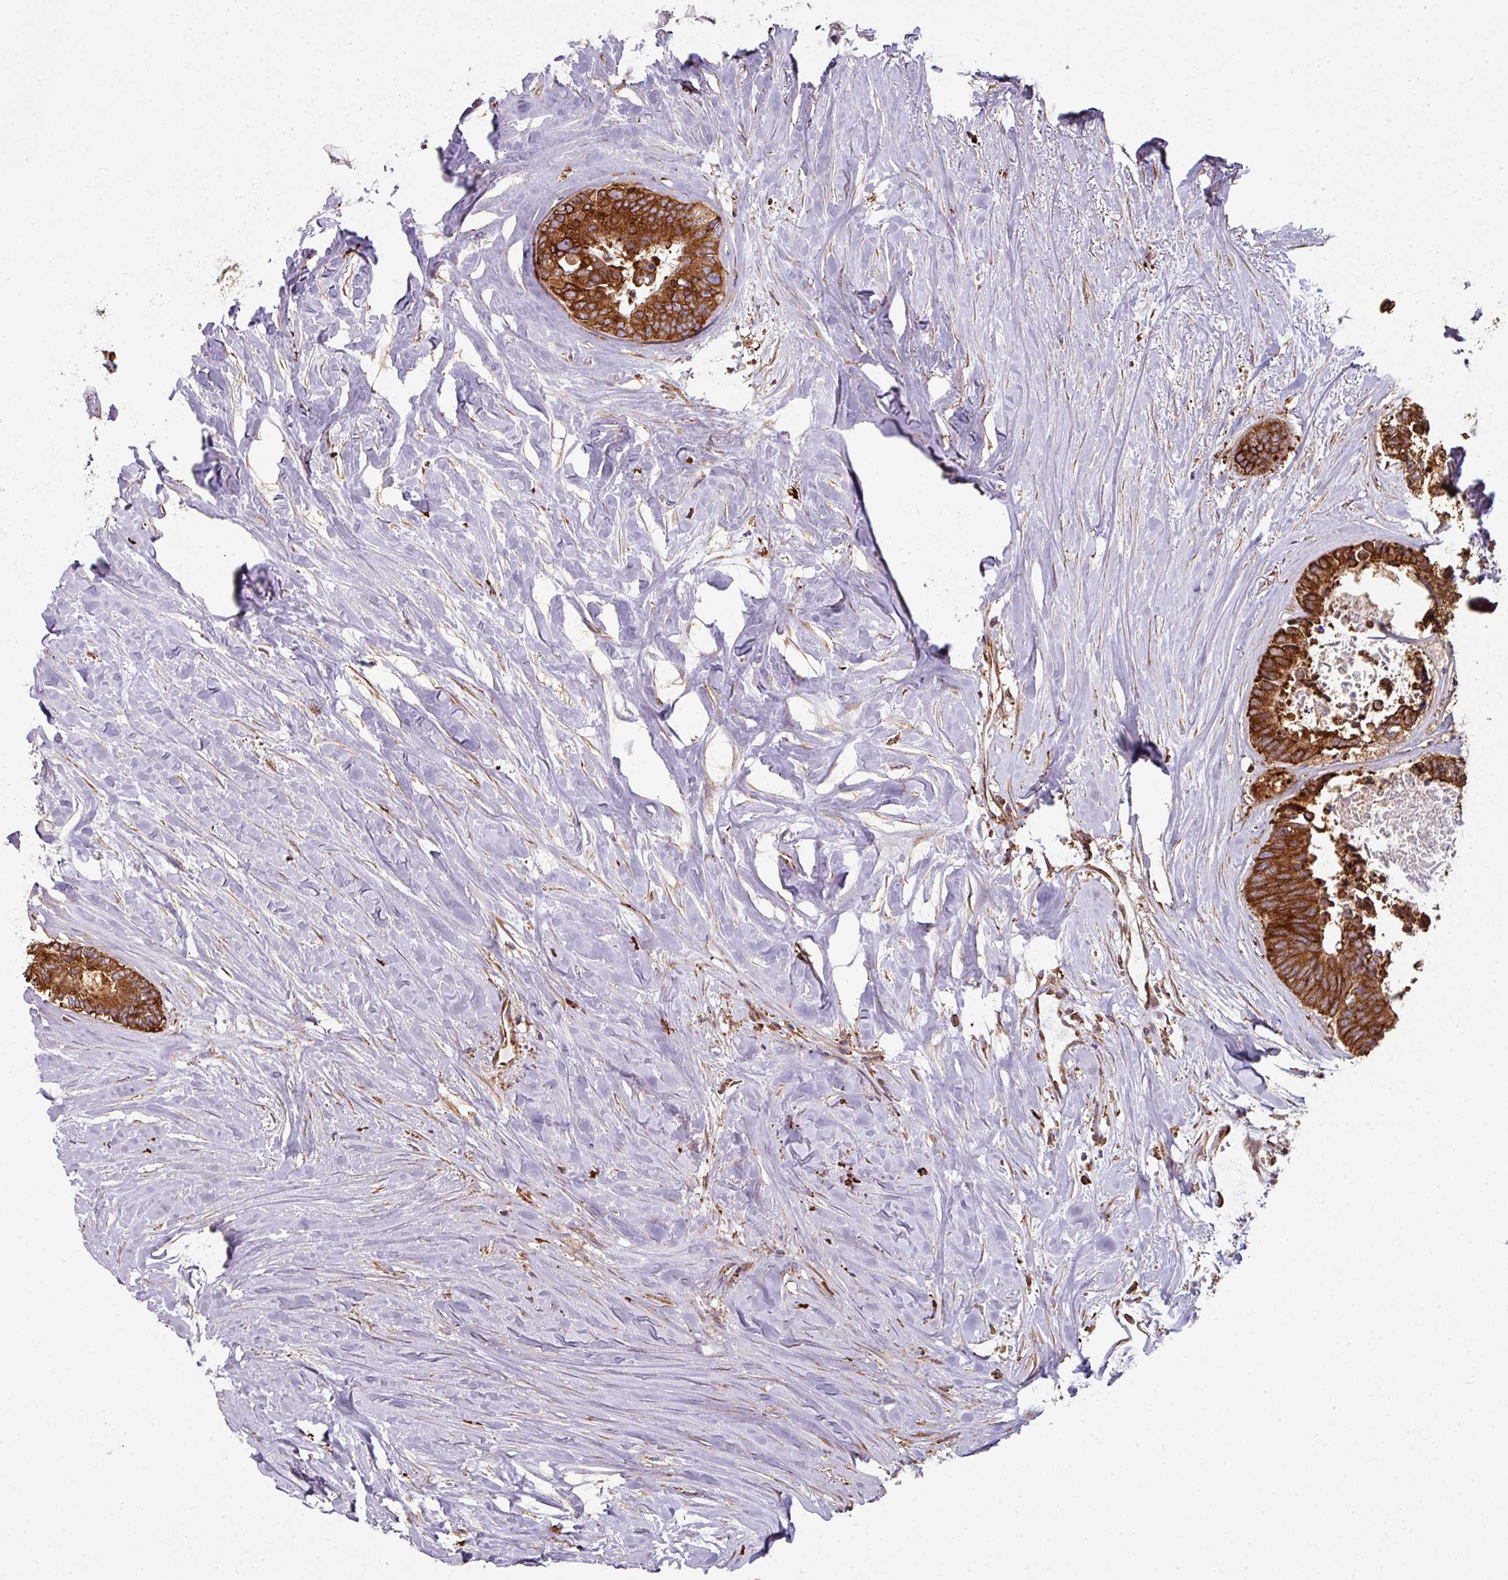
{"staining": {"intensity": "strong", "quantity": ">75%", "location": "cytoplasmic/membranous"}, "tissue": "colorectal cancer", "cell_type": "Tumor cells", "image_type": "cancer", "snomed": [{"axis": "morphology", "description": "Adenocarcinoma, NOS"}, {"axis": "topography", "description": "Colon"}, {"axis": "topography", "description": "Rectum"}], "caption": "Brown immunohistochemical staining in human colorectal cancer (adenocarcinoma) shows strong cytoplasmic/membranous positivity in about >75% of tumor cells.", "gene": "FAT4", "patient": {"sex": "male", "age": 57}}